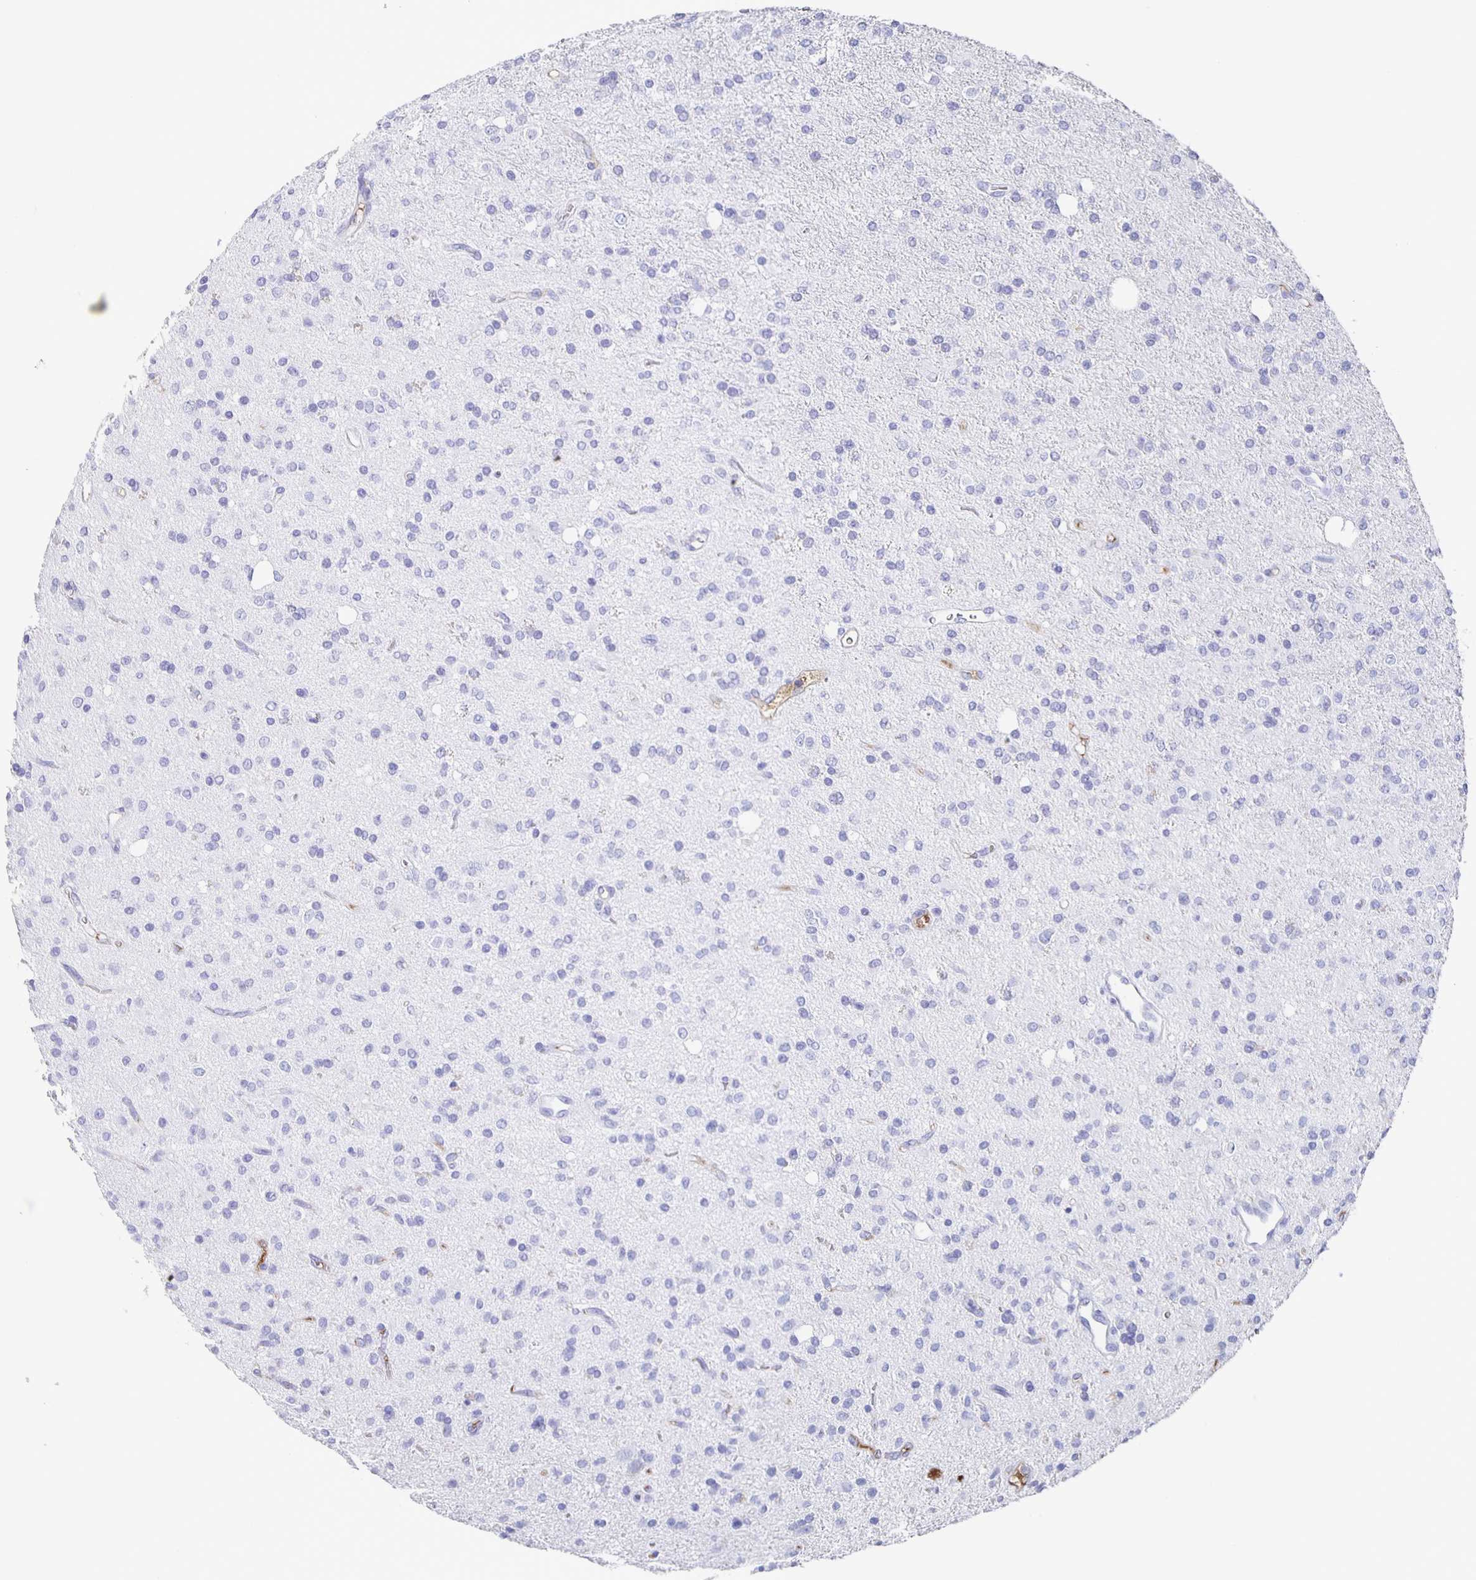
{"staining": {"intensity": "negative", "quantity": "none", "location": "none"}, "tissue": "glioma", "cell_type": "Tumor cells", "image_type": "cancer", "snomed": [{"axis": "morphology", "description": "Glioma, malignant, Low grade"}, {"axis": "topography", "description": "Brain"}], "caption": "DAB (3,3'-diaminobenzidine) immunohistochemical staining of human glioma reveals no significant positivity in tumor cells.", "gene": "FGA", "patient": {"sex": "female", "age": 33}}